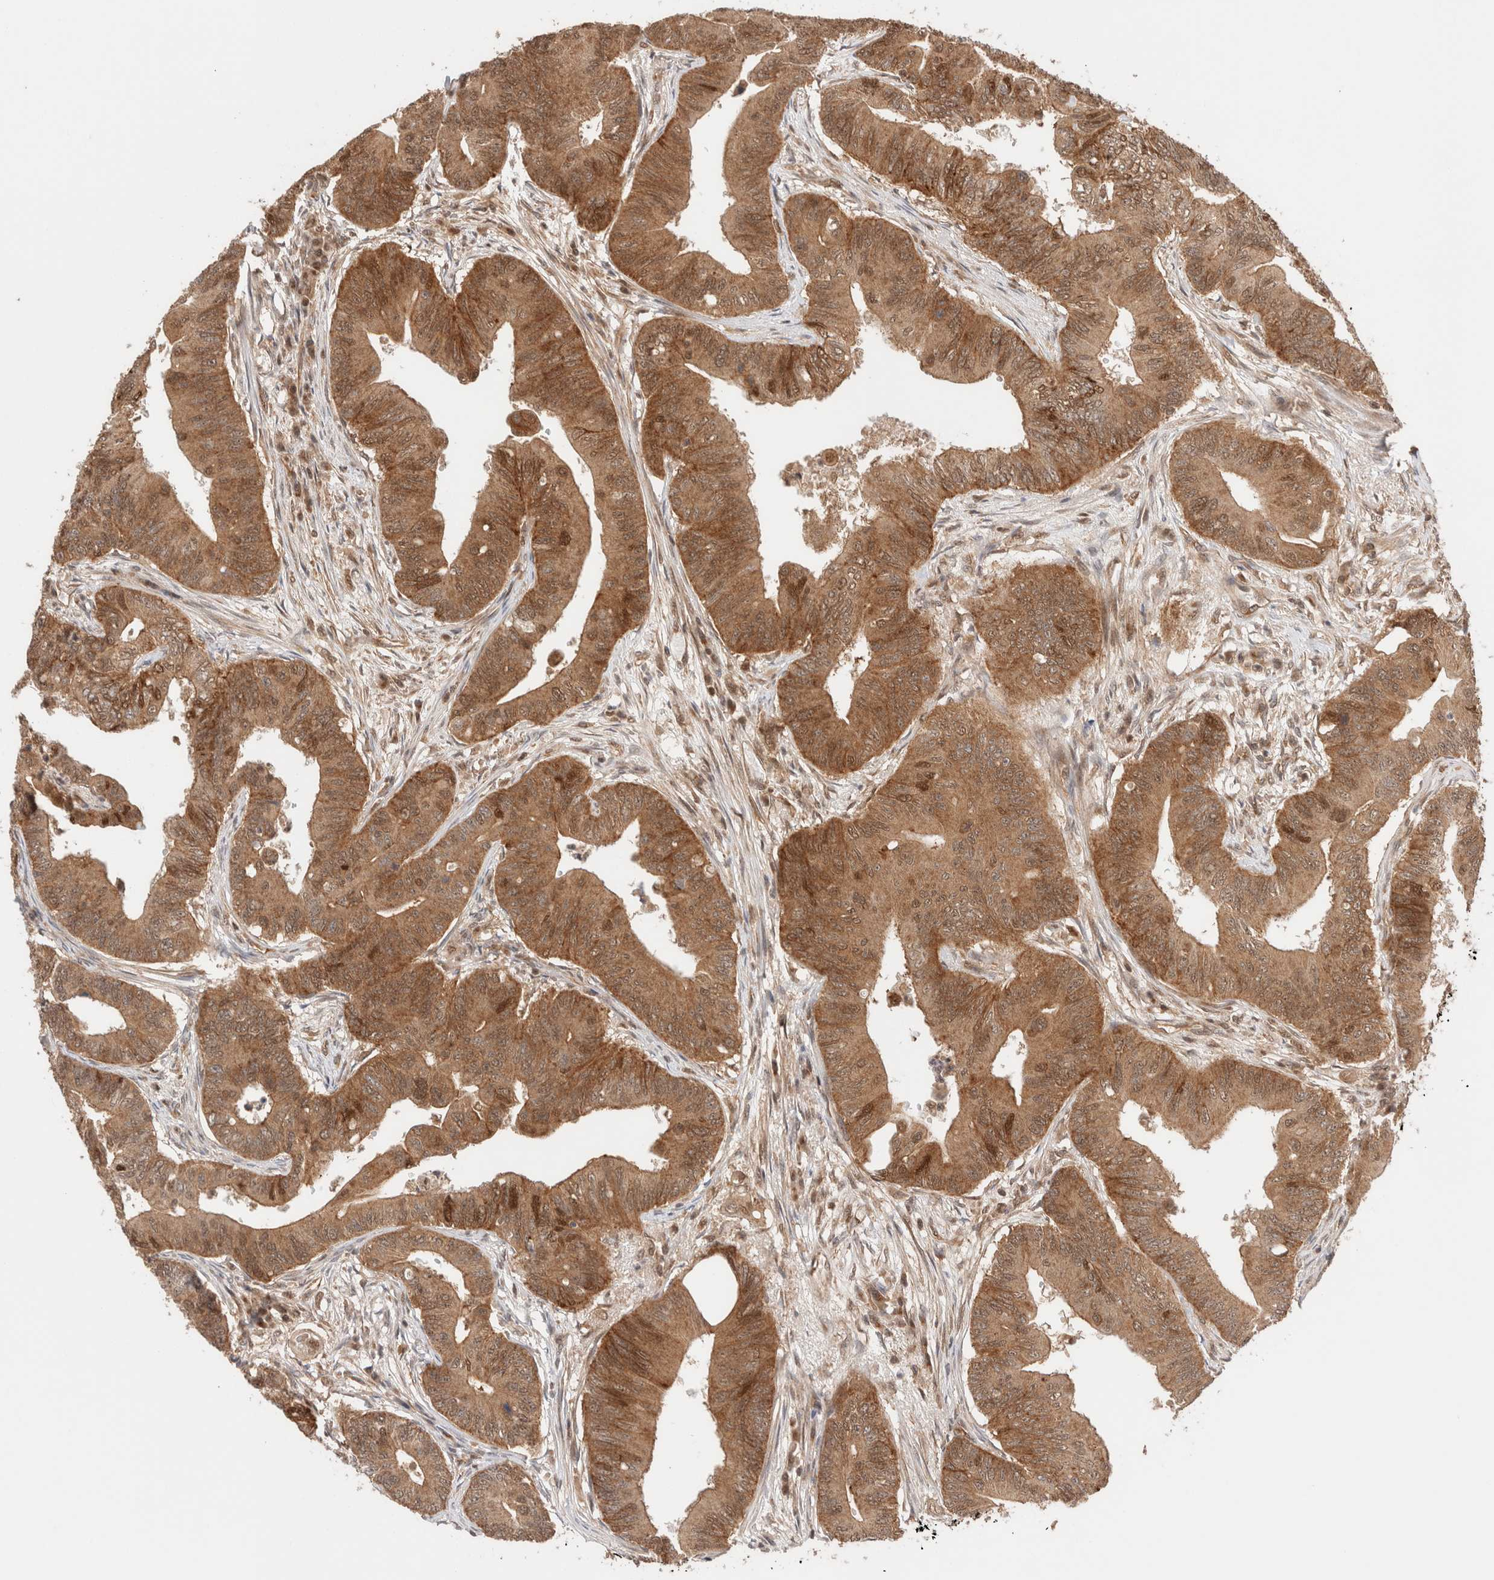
{"staining": {"intensity": "moderate", "quantity": ">75%", "location": "cytoplasmic/membranous,nuclear"}, "tissue": "colorectal cancer", "cell_type": "Tumor cells", "image_type": "cancer", "snomed": [{"axis": "morphology", "description": "Adenoma, NOS"}, {"axis": "morphology", "description": "Adenocarcinoma, NOS"}, {"axis": "topography", "description": "Colon"}], "caption": "Immunohistochemical staining of colorectal cancer reveals medium levels of moderate cytoplasmic/membranous and nuclear protein expression in about >75% of tumor cells.", "gene": "SIKE1", "patient": {"sex": "male", "age": 79}}